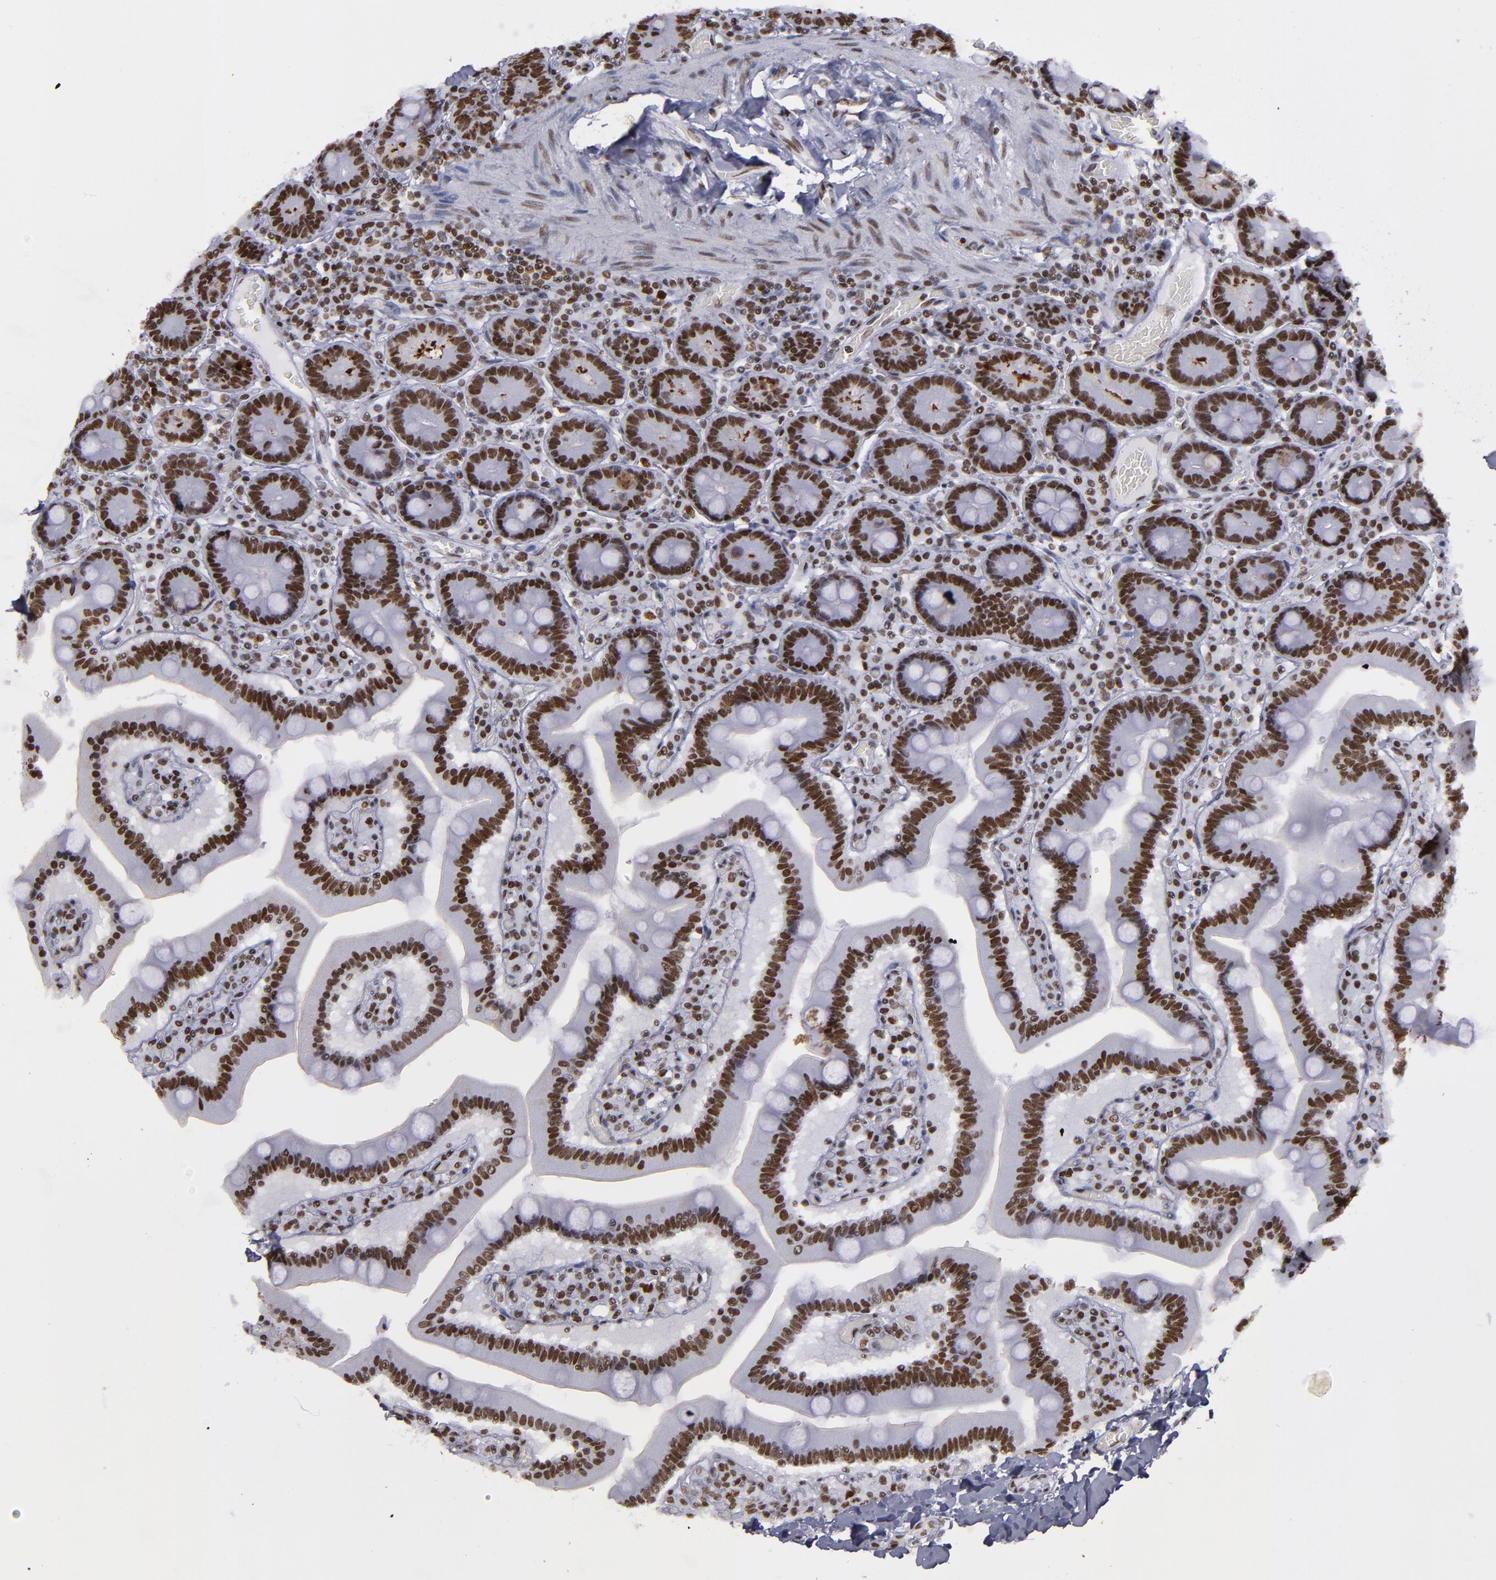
{"staining": {"intensity": "strong", "quantity": ">75%", "location": "nuclear"}, "tissue": "duodenum", "cell_type": "Glandular cells", "image_type": "normal", "snomed": [{"axis": "morphology", "description": "Normal tissue, NOS"}, {"axis": "topography", "description": "Duodenum"}], "caption": "The image shows staining of unremarkable duodenum, revealing strong nuclear protein staining (brown color) within glandular cells. Immunohistochemistry stains the protein of interest in brown and the nuclei are stained blue.", "gene": "TERF2", "patient": {"sex": "male", "age": 66}}